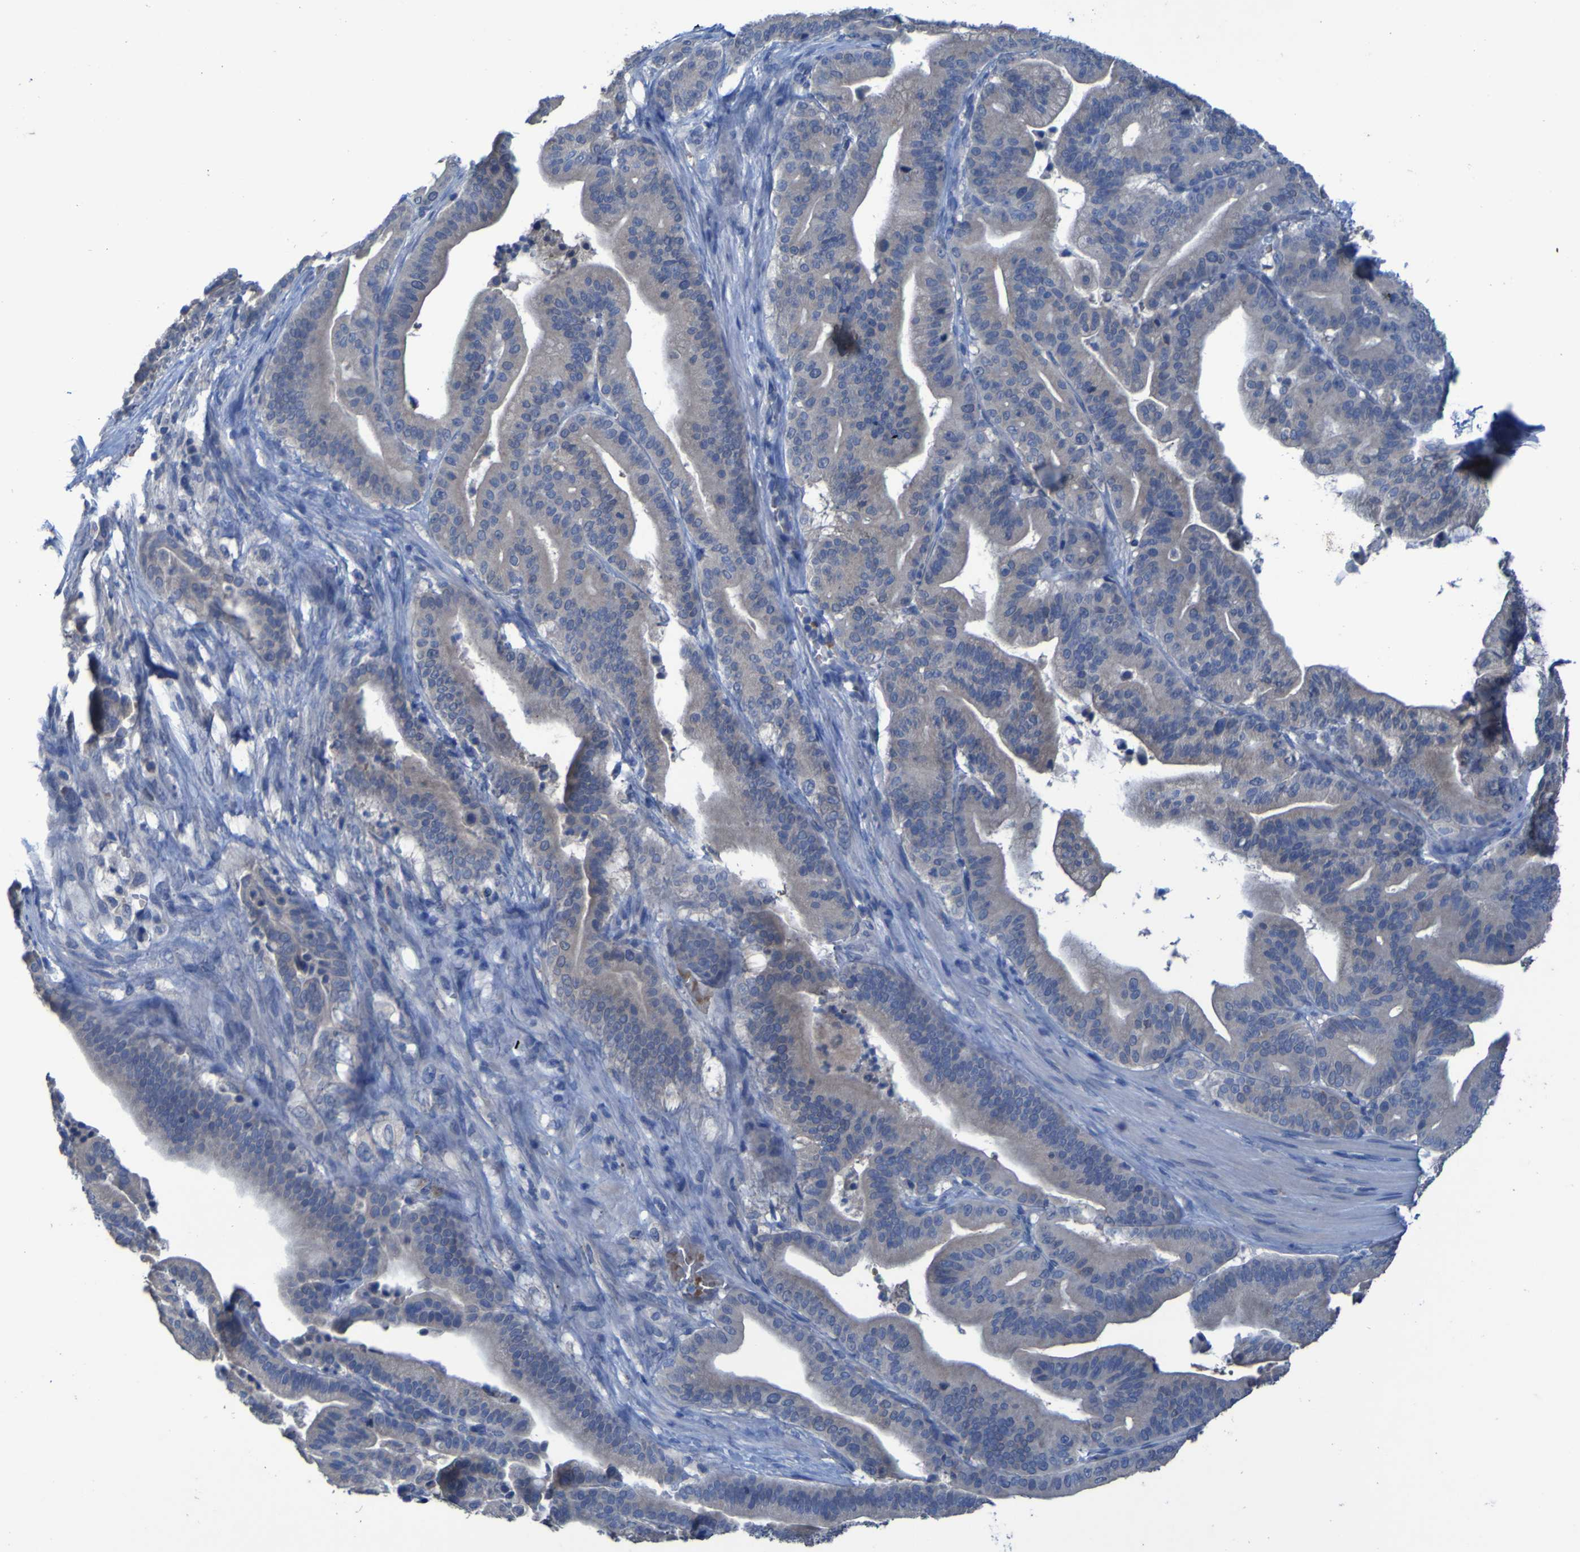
{"staining": {"intensity": "weak", "quantity": "<25%", "location": "cytoplasmic/membranous"}, "tissue": "pancreatic cancer", "cell_type": "Tumor cells", "image_type": "cancer", "snomed": [{"axis": "morphology", "description": "Adenocarcinoma, NOS"}, {"axis": "topography", "description": "Pancreas"}], "caption": "IHC micrograph of neoplastic tissue: pancreatic adenocarcinoma stained with DAB (3,3'-diaminobenzidine) exhibits no significant protein positivity in tumor cells.", "gene": "SGK2", "patient": {"sex": "male", "age": 63}}